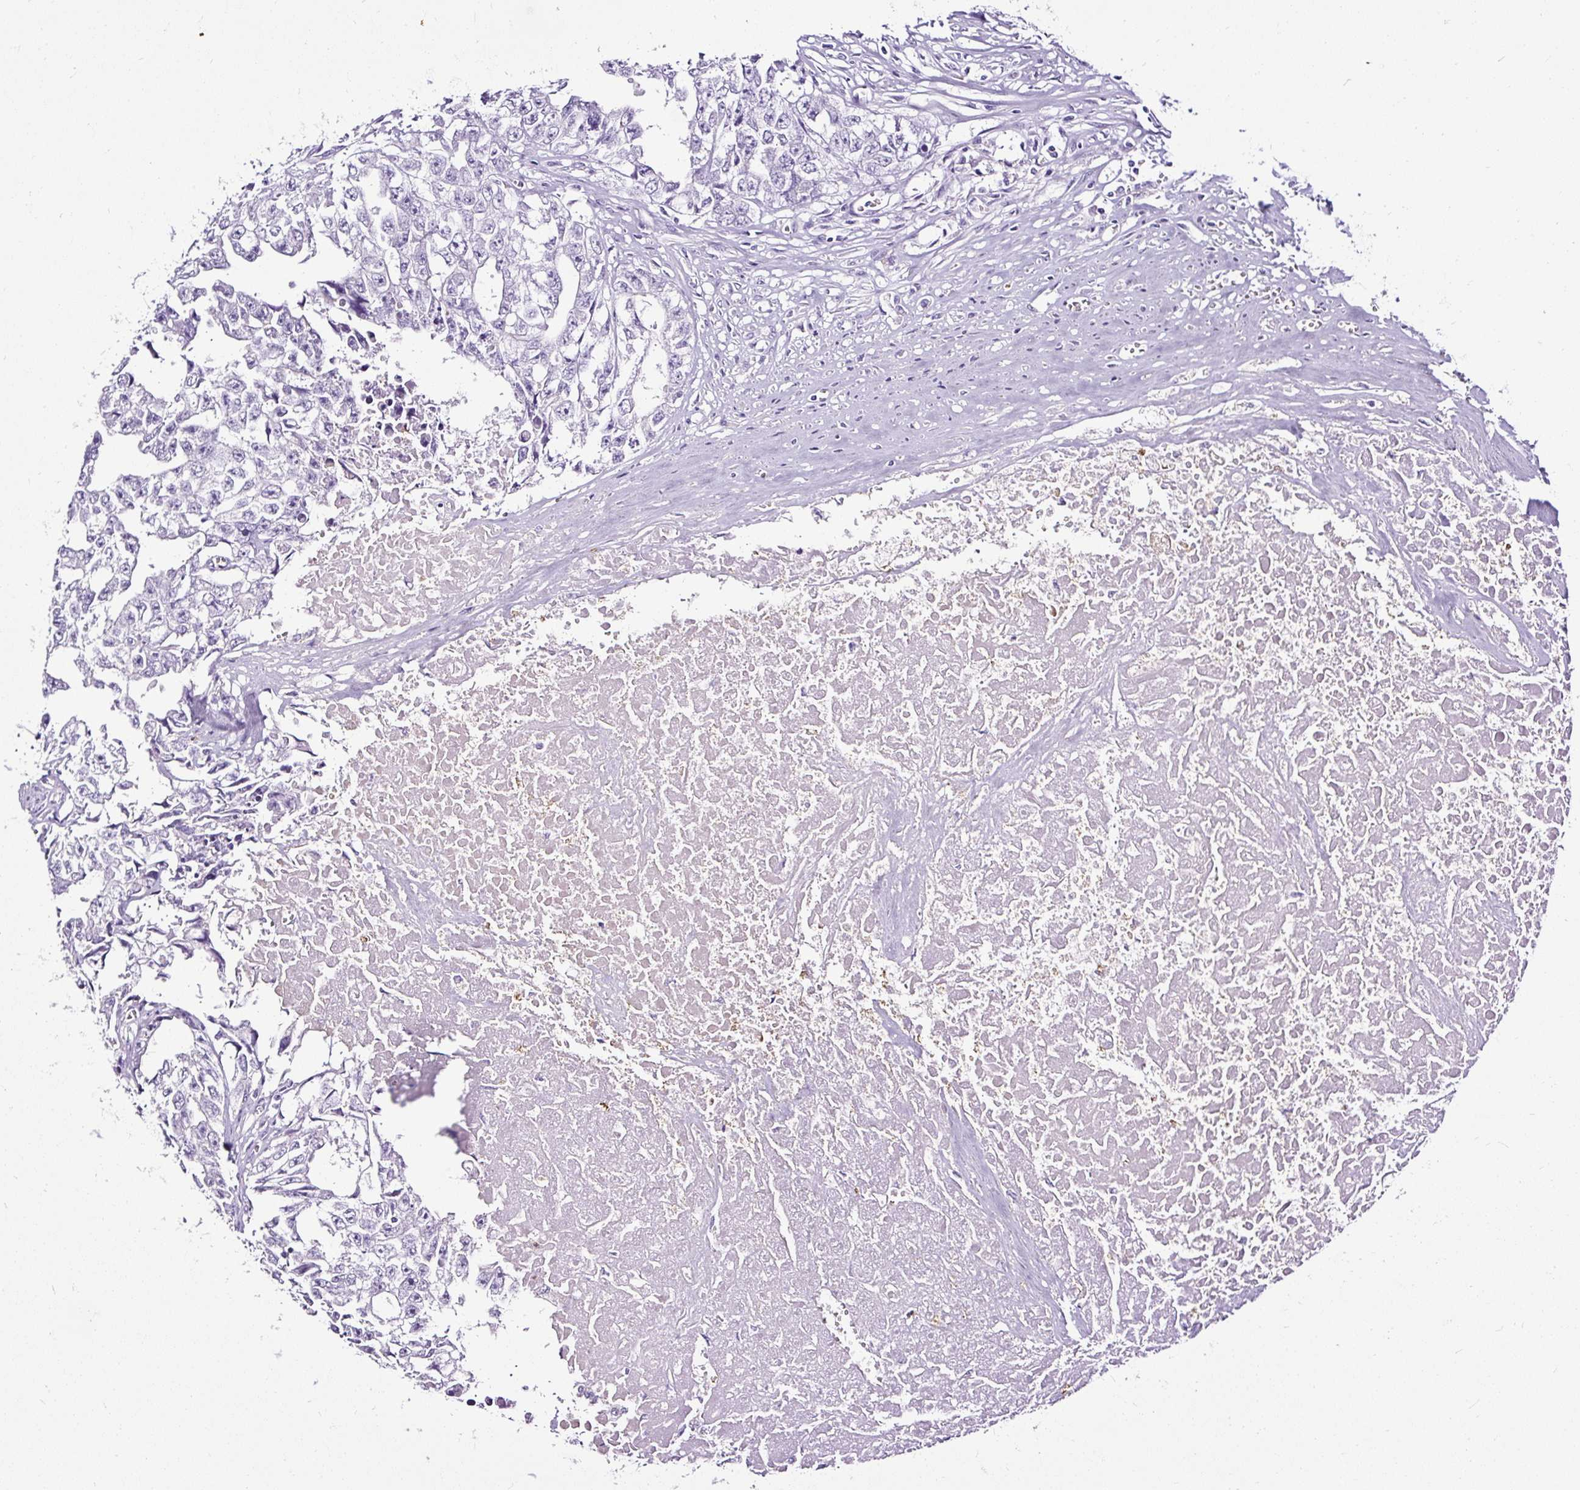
{"staining": {"intensity": "negative", "quantity": "none", "location": "none"}, "tissue": "testis cancer", "cell_type": "Tumor cells", "image_type": "cancer", "snomed": [{"axis": "morphology", "description": "Seminoma, NOS"}, {"axis": "morphology", "description": "Carcinoma, Embryonal, NOS"}, {"axis": "topography", "description": "Testis"}], "caption": "Tumor cells are negative for brown protein staining in testis cancer.", "gene": "SLC7A8", "patient": {"sex": "male", "age": 43}}